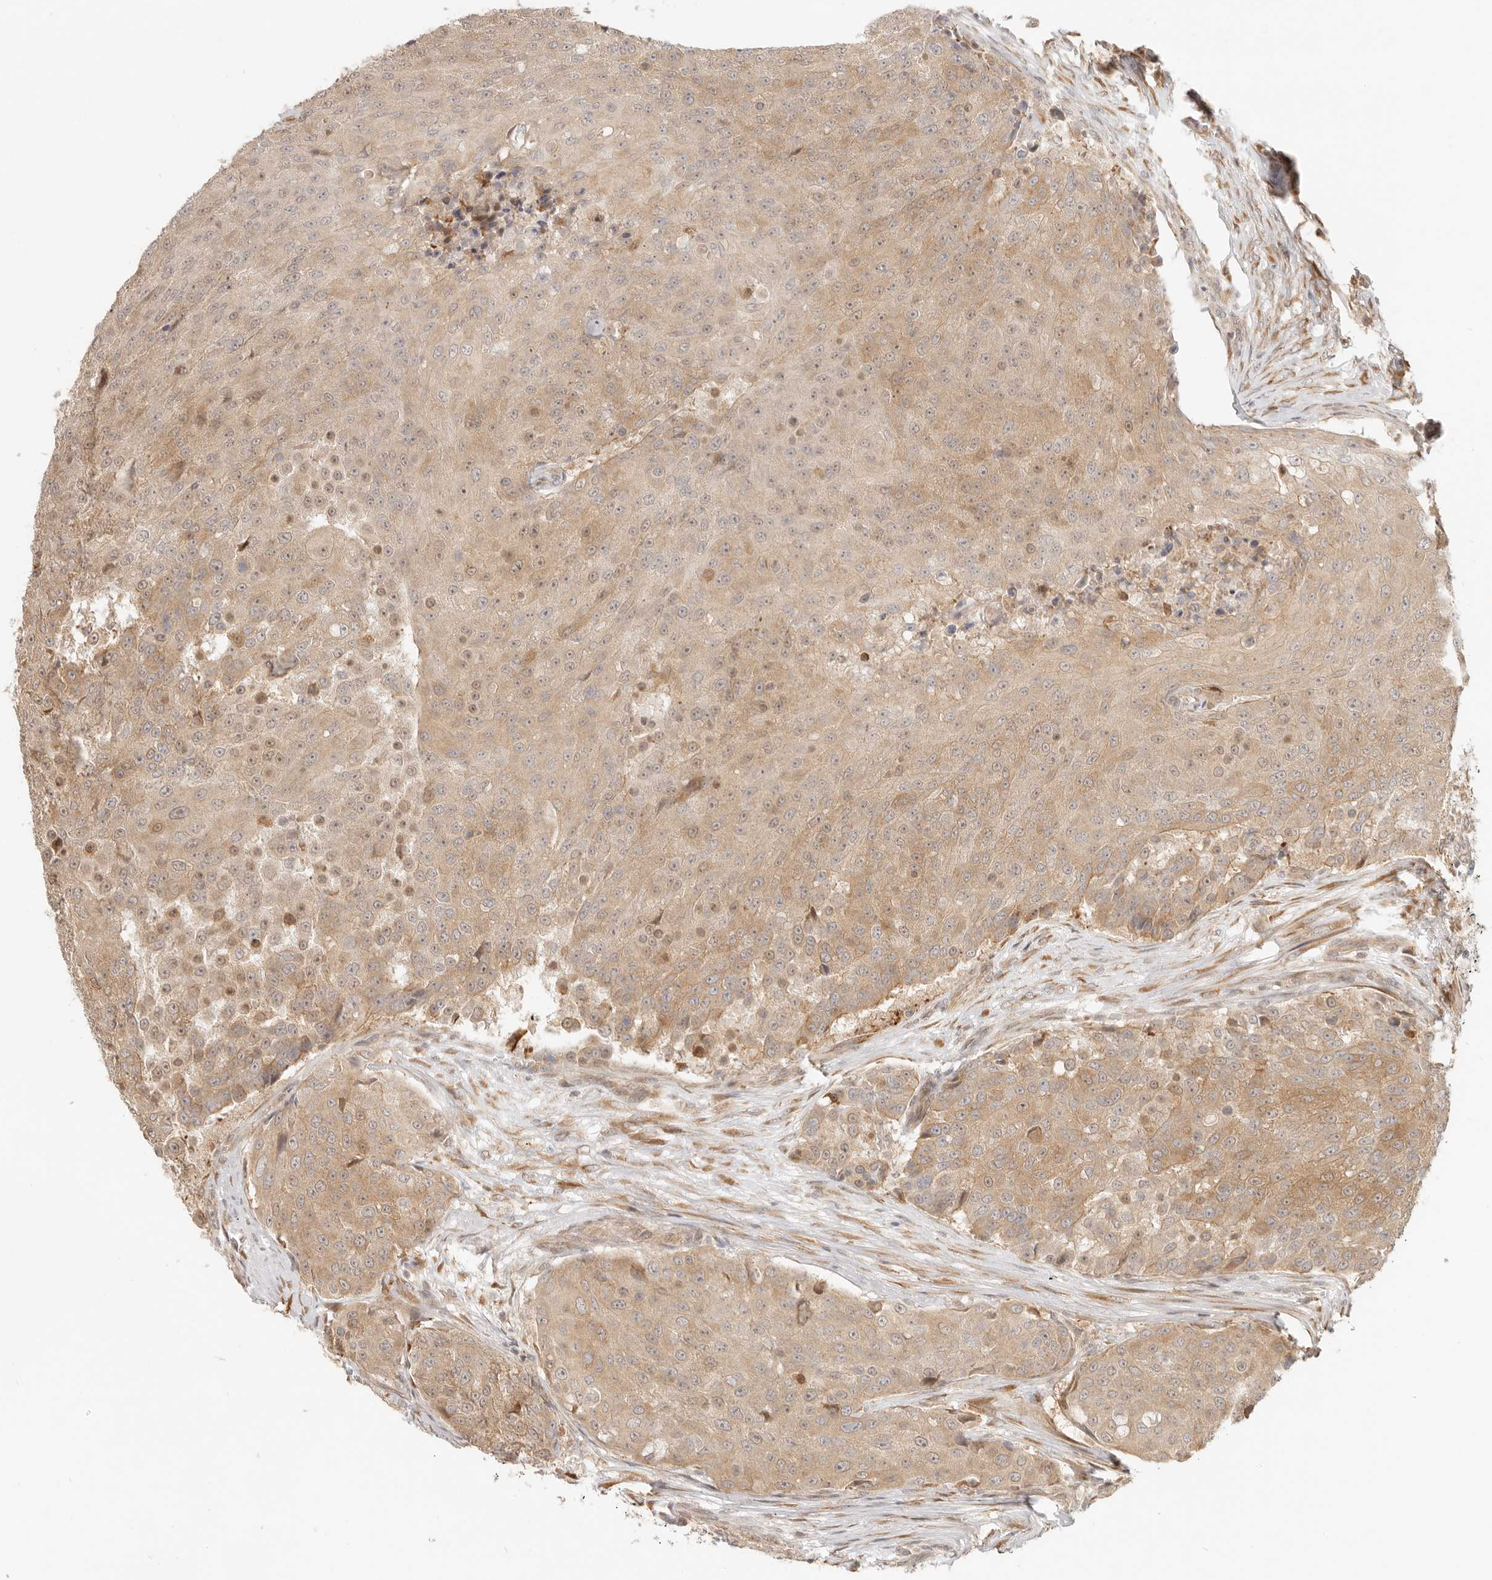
{"staining": {"intensity": "weak", "quantity": ">75%", "location": "cytoplasmic/membranous"}, "tissue": "urothelial cancer", "cell_type": "Tumor cells", "image_type": "cancer", "snomed": [{"axis": "morphology", "description": "Urothelial carcinoma, High grade"}, {"axis": "topography", "description": "Urinary bladder"}], "caption": "Tumor cells demonstrate low levels of weak cytoplasmic/membranous expression in approximately >75% of cells in human urothelial cancer.", "gene": "TUFT1", "patient": {"sex": "female", "age": 63}}